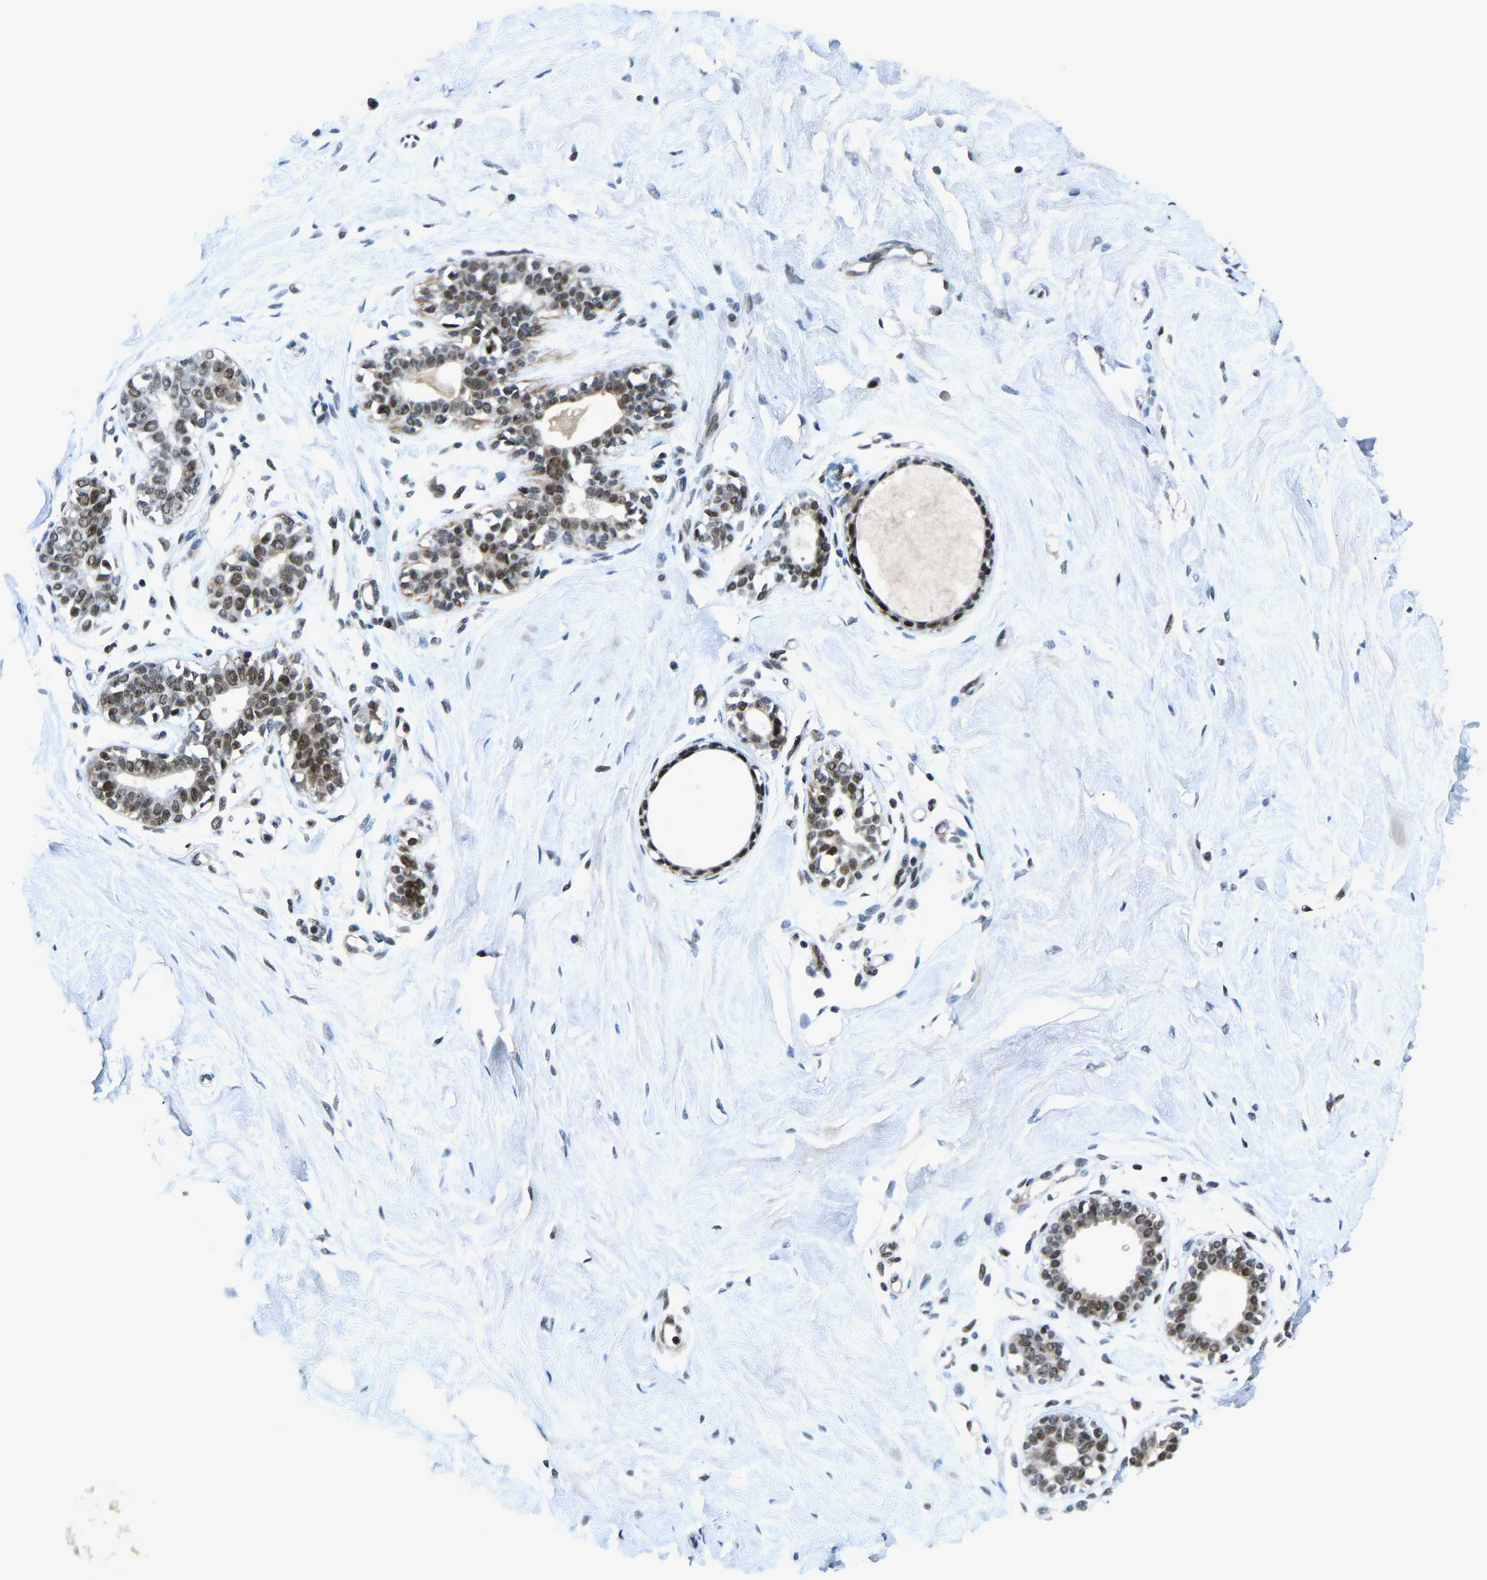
{"staining": {"intensity": "weak", "quantity": "25%-75%", "location": "nuclear"}, "tissue": "breast", "cell_type": "Adipocytes", "image_type": "normal", "snomed": [{"axis": "morphology", "description": "Normal tissue, NOS"}, {"axis": "topography", "description": "Breast"}], "caption": "IHC staining of normal breast, which exhibits low levels of weak nuclear positivity in approximately 25%-75% of adipocytes indicating weak nuclear protein staining. The staining was performed using DAB (brown) for protein detection and nuclei were counterstained in hematoxylin (blue).", "gene": "PRCC", "patient": {"sex": "female", "age": 23}}